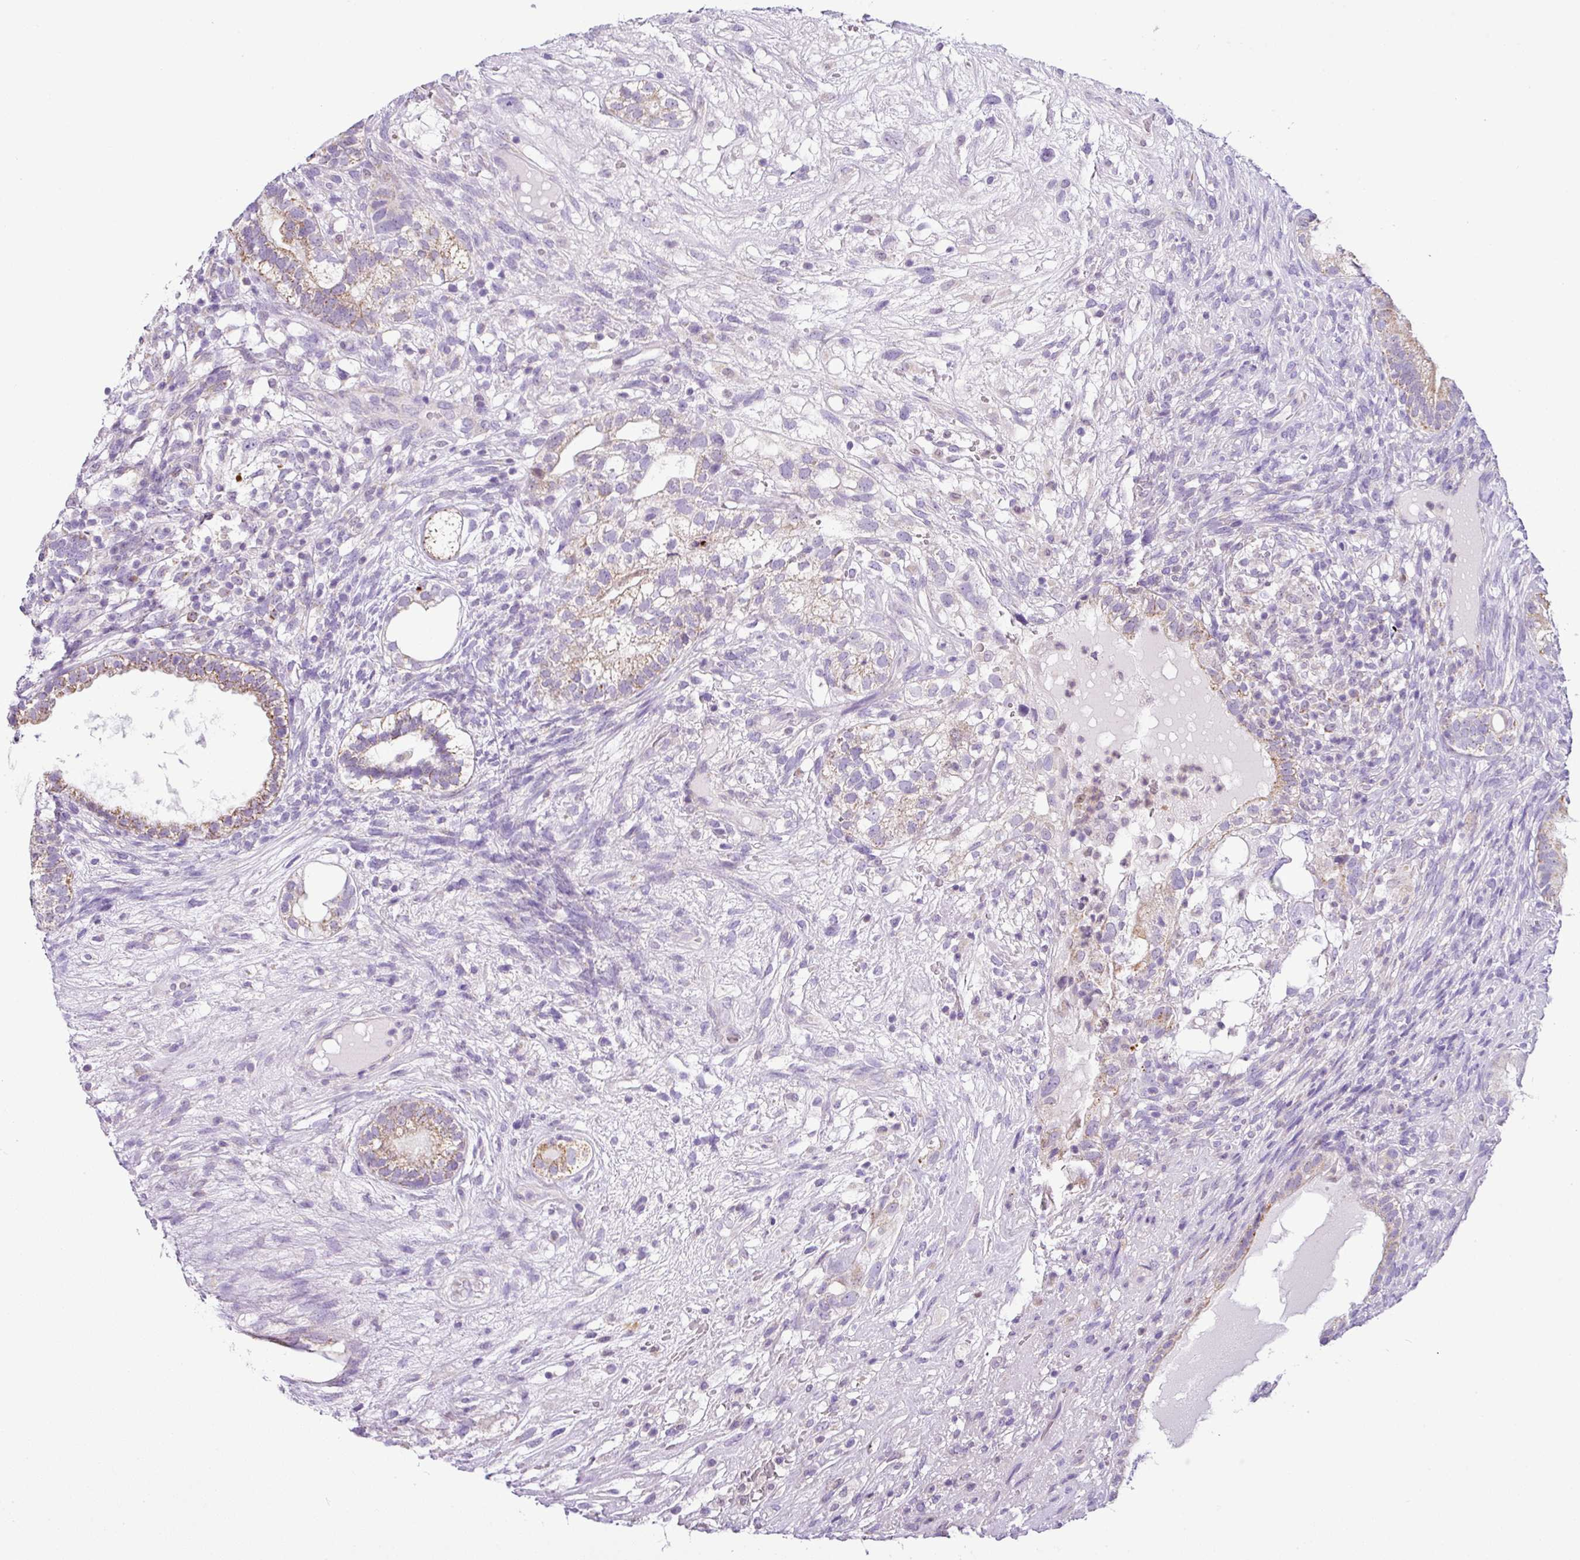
{"staining": {"intensity": "moderate", "quantity": "25%-75%", "location": "cytoplasmic/membranous"}, "tissue": "testis cancer", "cell_type": "Tumor cells", "image_type": "cancer", "snomed": [{"axis": "morphology", "description": "Seminoma, NOS"}, {"axis": "morphology", "description": "Carcinoma, Embryonal, NOS"}, {"axis": "topography", "description": "Testis"}], "caption": "Immunohistochemistry (IHC) staining of testis cancer, which demonstrates medium levels of moderate cytoplasmic/membranous staining in about 25%-75% of tumor cells indicating moderate cytoplasmic/membranous protein staining. The staining was performed using DAB (brown) for protein detection and nuclei were counterstained in hematoxylin (blue).", "gene": "HMCN2", "patient": {"sex": "male", "age": 41}}